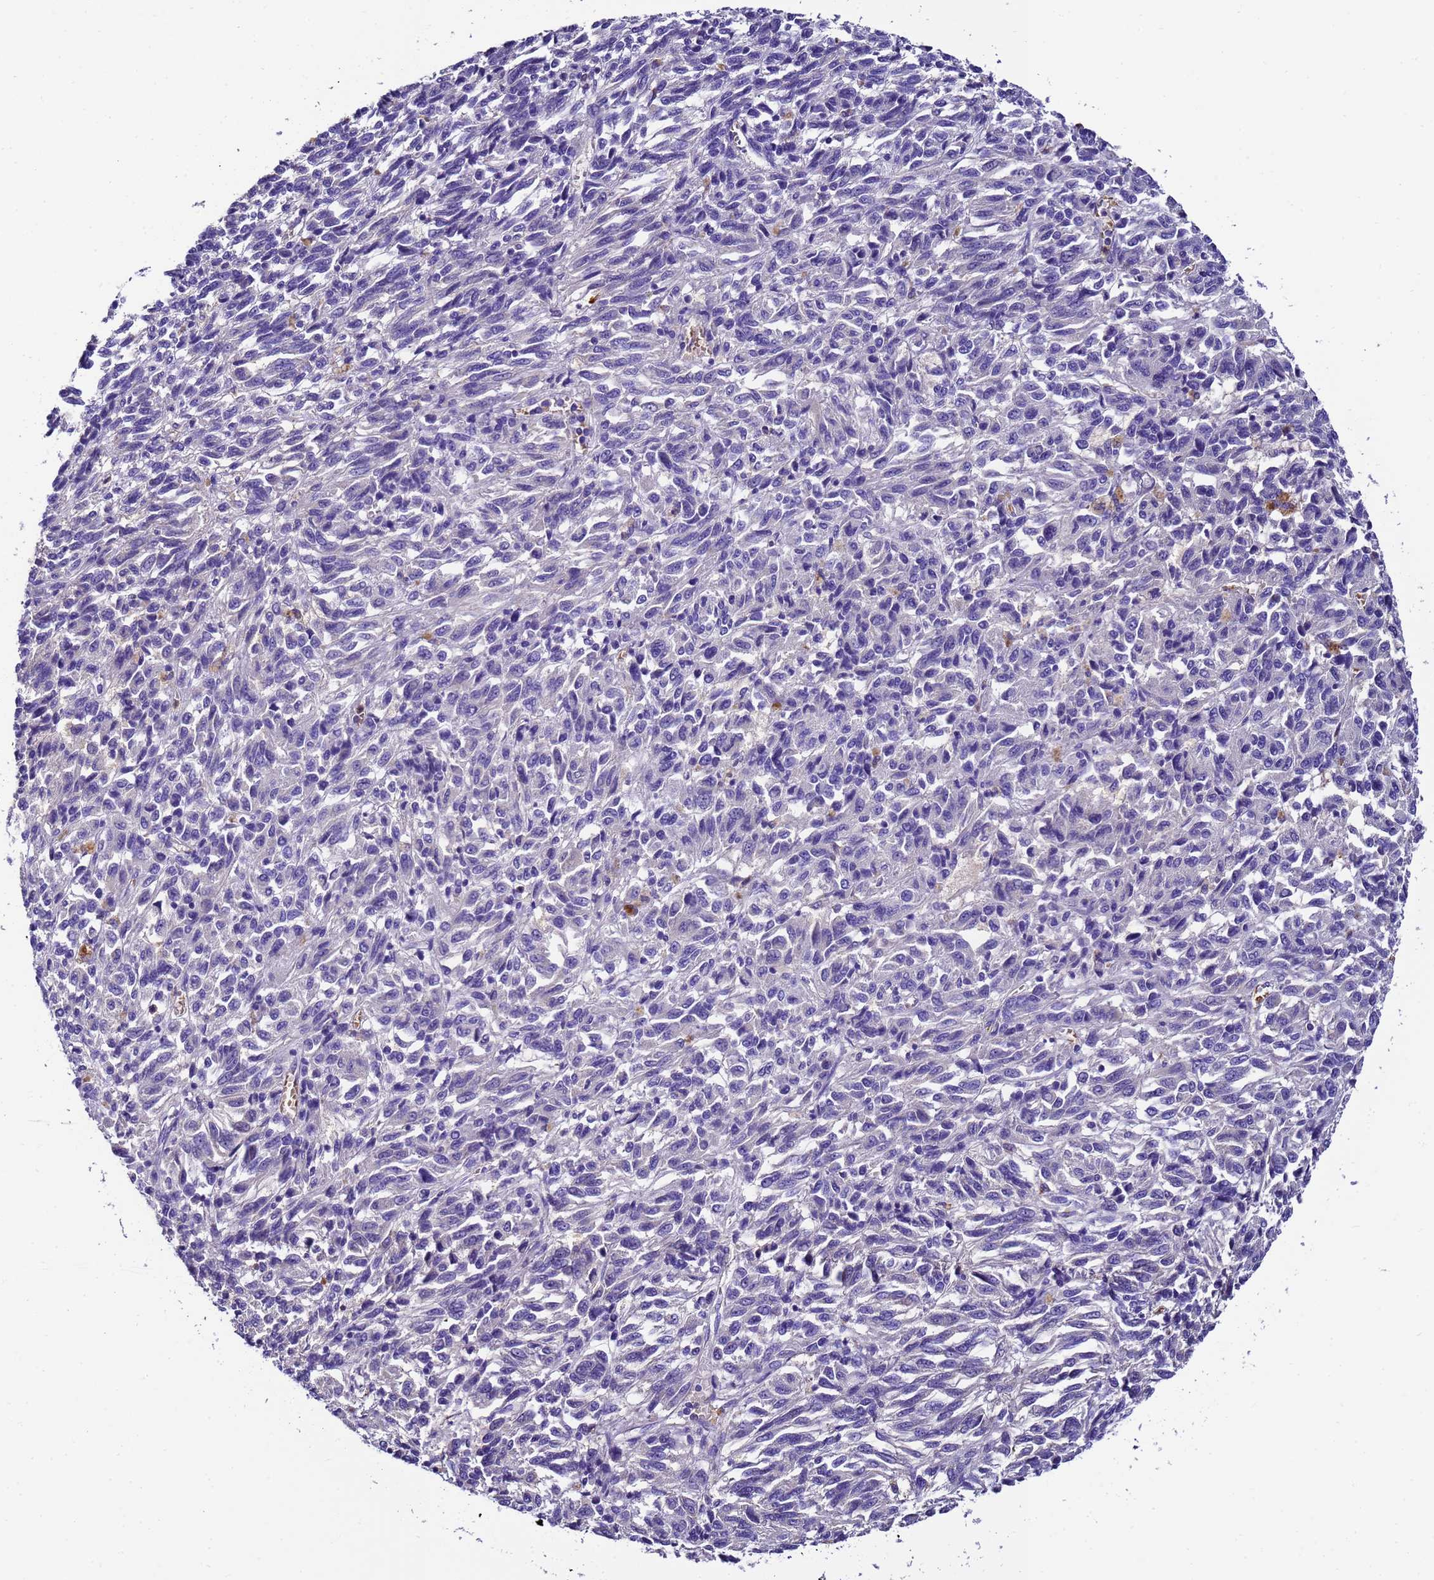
{"staining": {"intensity": "negative", "quantity": "none", "location": "none"}, "tissue": "melanoma", "cell_type": "Tumor cells", "image_type": "cancer", "snomed": [{"axis": "morphology", "description": "Malignant melanoma, Metastatic site"}, {"axis": "topography", "description": "Lung"}], "caption": "An immunohistochemistry (IHC) image of malignant melanoma (metastatic site) is shown. There is no staining in tumor cells of malignant melanoma (metastatic site).", "gene": "UGT2A1", "patient": {"sex": "male", "age": 64}}